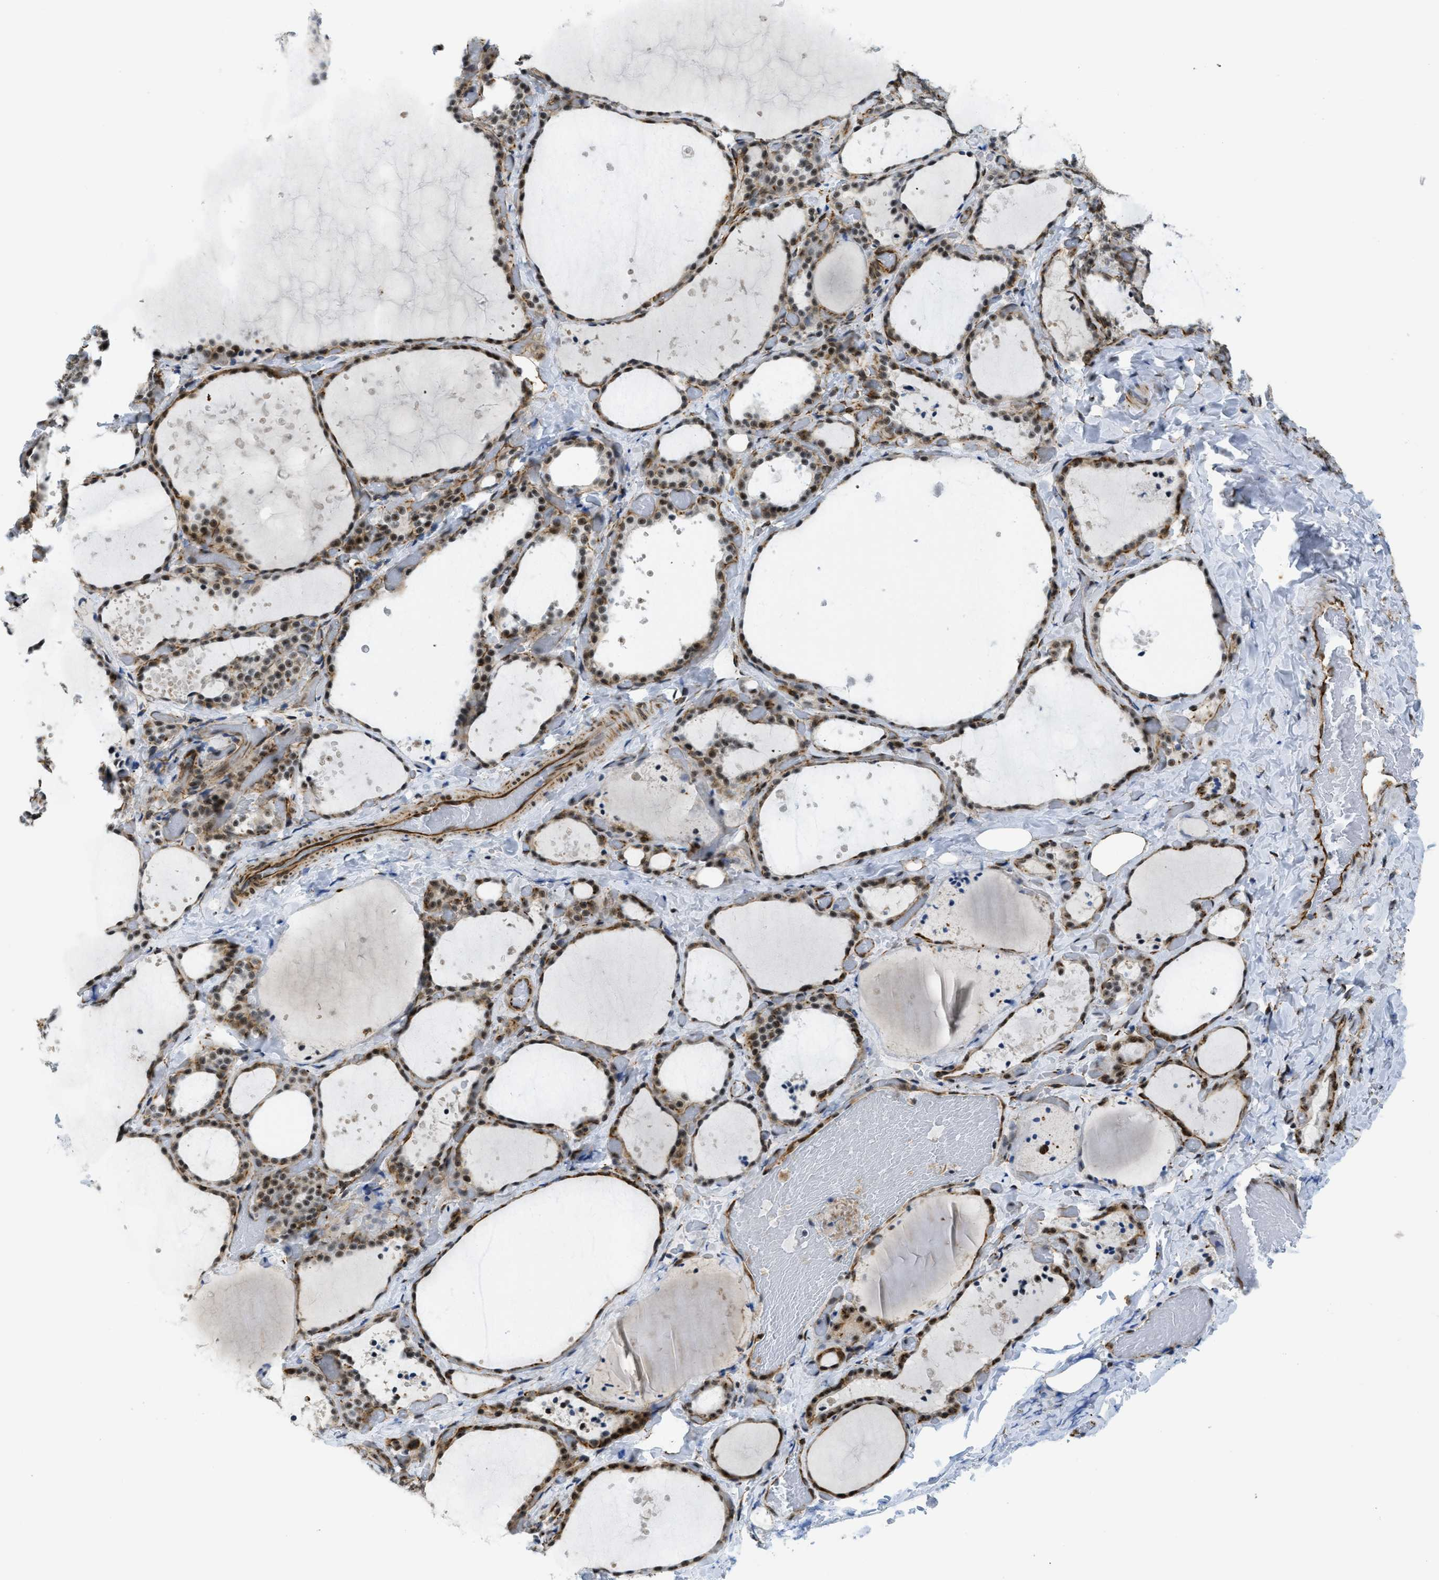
{"staining": {"intensity": "moderate", "quantity": ">75%", "location": "nuclear"}, "tissue": "thyroid gland", "cell_type": "Glandular cells", "image_type": "normal", "snomed": [{"axis": "morphology", "description": "Normal tissue, NOS"}, {"axis": "topography", "description": "Thyroid gland"}], "caption": "This image reveals normal thyroid gland stained with IHC to label a protein in brown. The nuclear of glandular cells show moderate positivity for the protein. Nuclei are counter-stained blue.", "gene": "LRRC8B", "patient": {"sex": "female", "age": 44}}